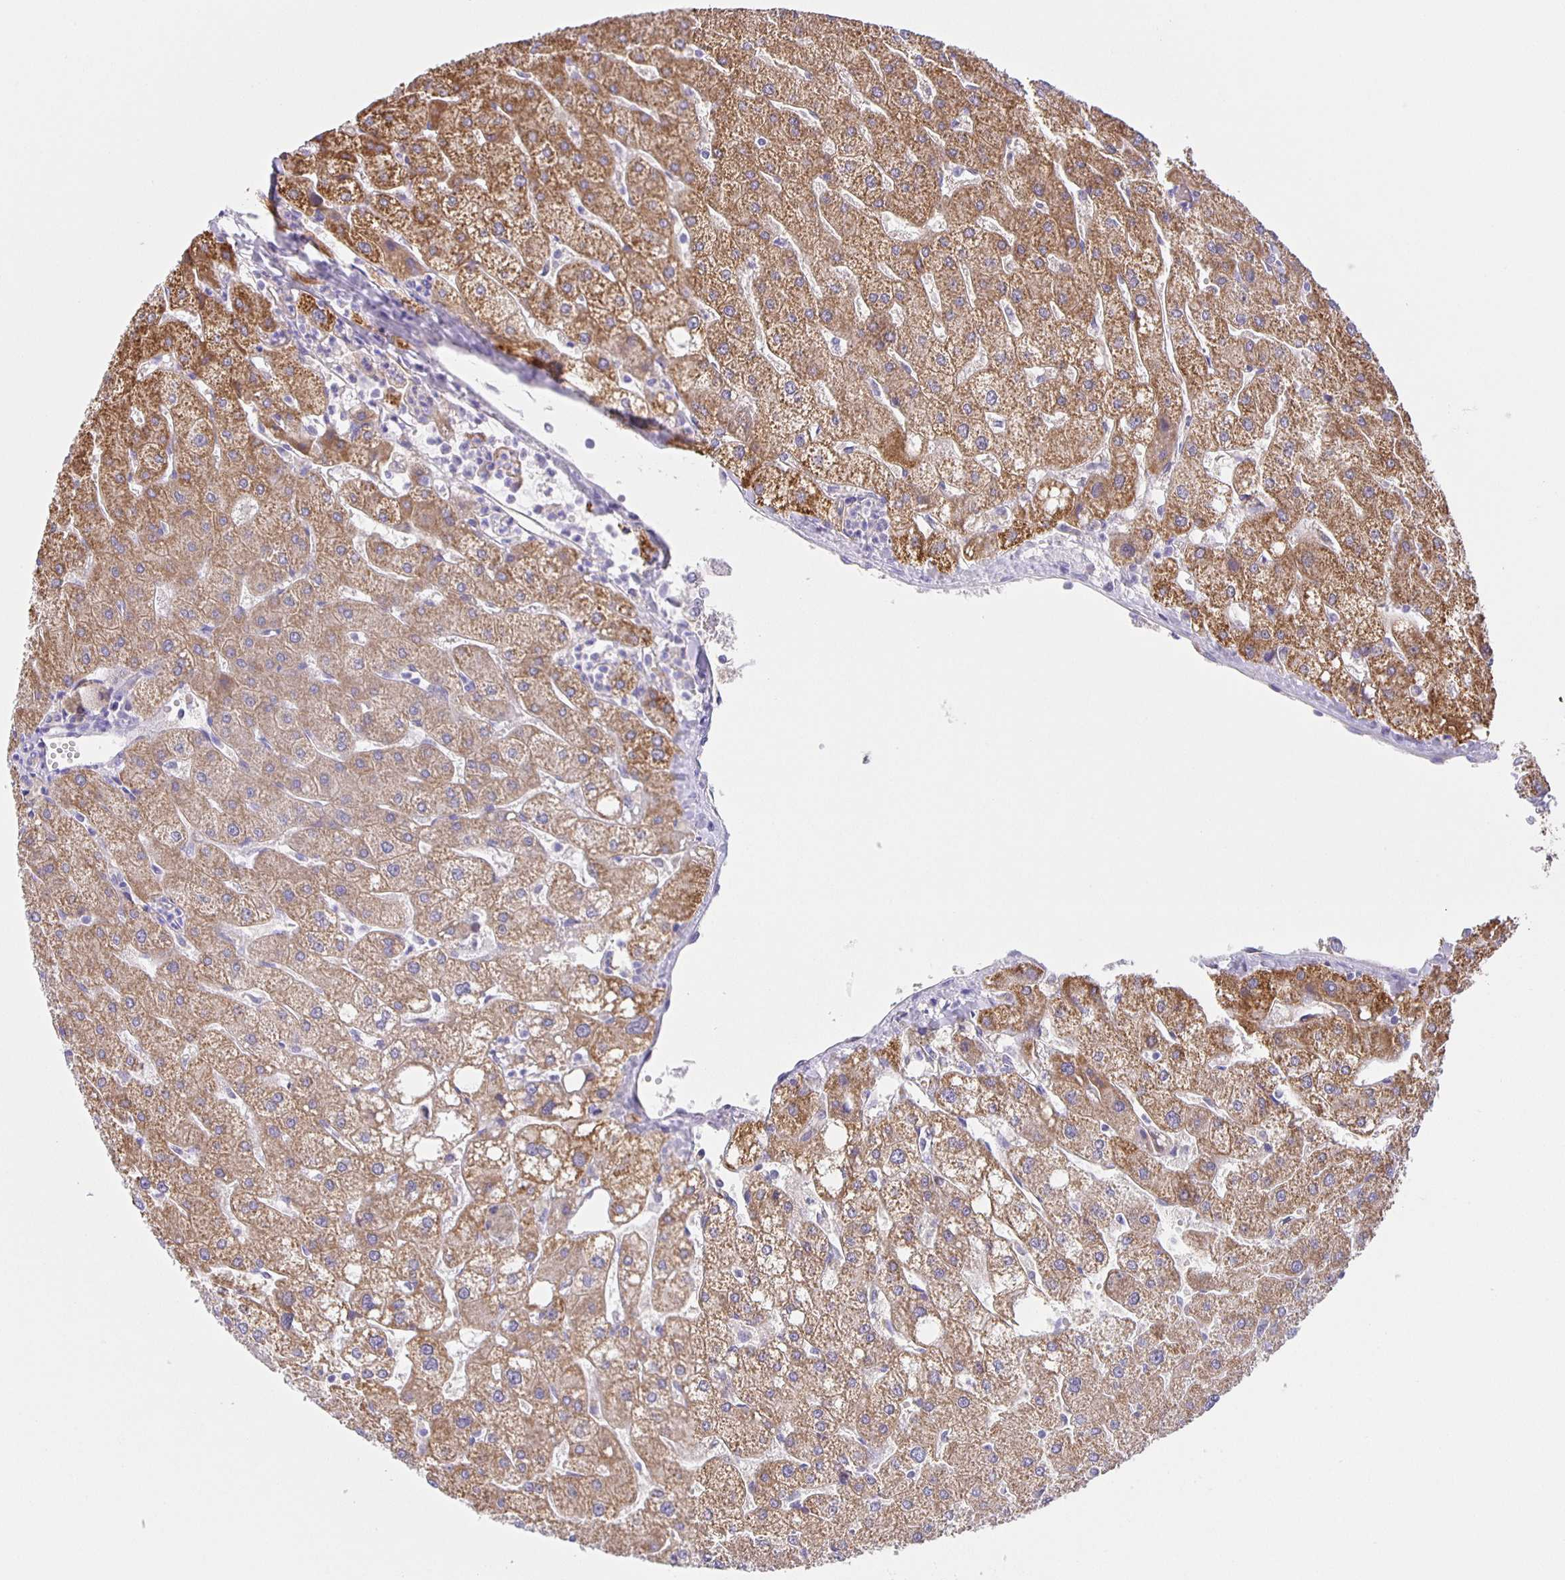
{"staining": {"intensity": "negative", "quantity": "none", "location": "none"}, "tissue": "liver", "cell_type": "Cholangiocytes", "image_type": "normal", "snomed": [{"axis": "morphology", "description": "Normal tissue, NOS"}, {"axis": "topography", "description": "Liver"}], "caption": "This image is of unremarkable liver stained with immunohistochemistry to label a protein in brown with the nuclei are counter-stained blue. There is no positivity in cholangiocytes.", "gene": "JMJD4", "patient": {"sex": "male", "age": 67}}